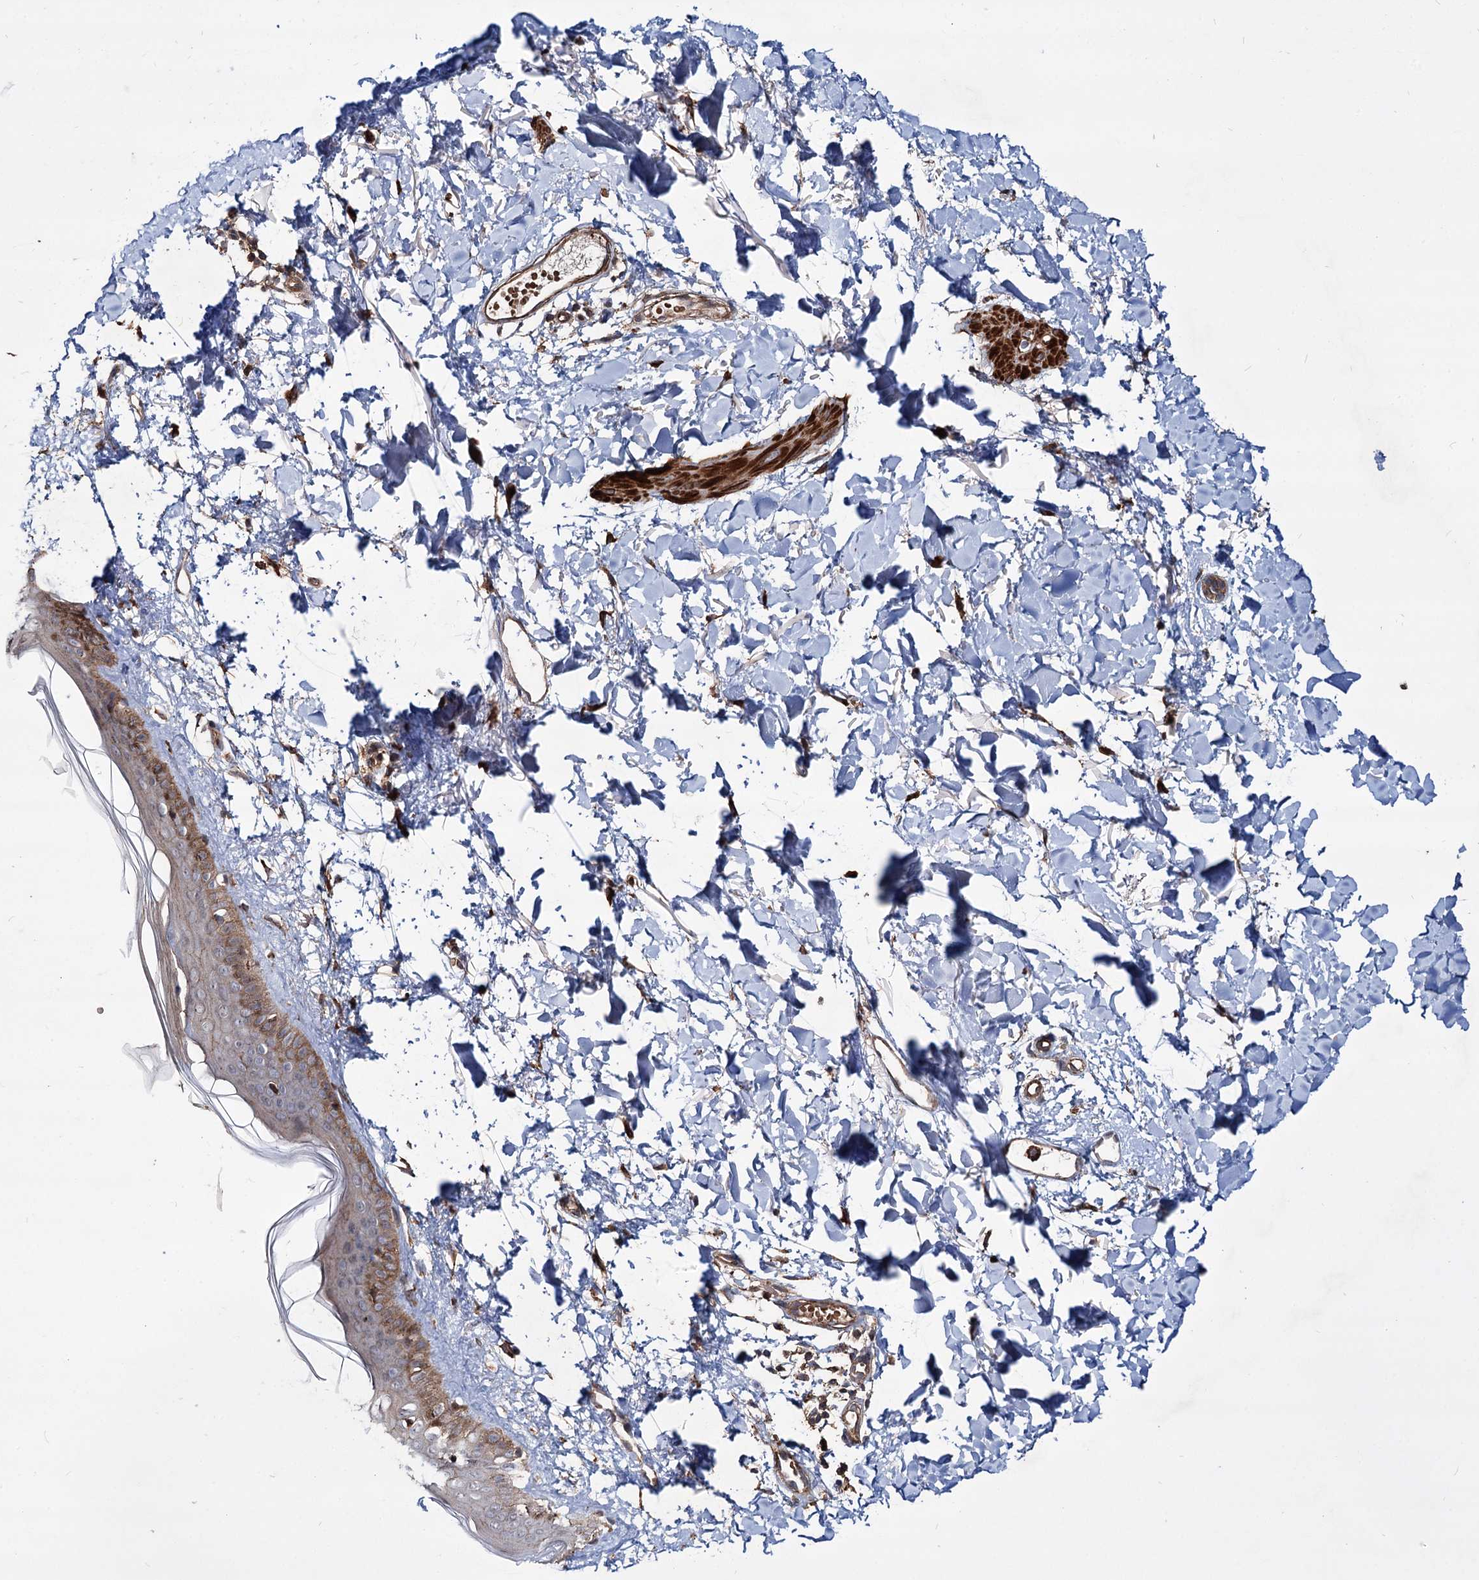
{"staining": {"intensity": "moderate", "quantity": ">75%", "location": "cytoplasmic/membranous,nuclear"}, "tissue": "skin", "cell_type": "Fibroblasts", "image_type": "normal", "snomed": [{"axis": "morphology", "description": "Normal tissue, NOS"}, {"axis": "topography", "description": "Skin"}], "caption": "DAB (3,3'-diaminobenzidine) immunohistochemical staining of benign skin shows moderate cytoplasmic/membranous,nuclear protein positivity in approximately >75% of fibroblasts.", "gene": "GRIP1", "patient": {"sex": "female", "age": 58}}